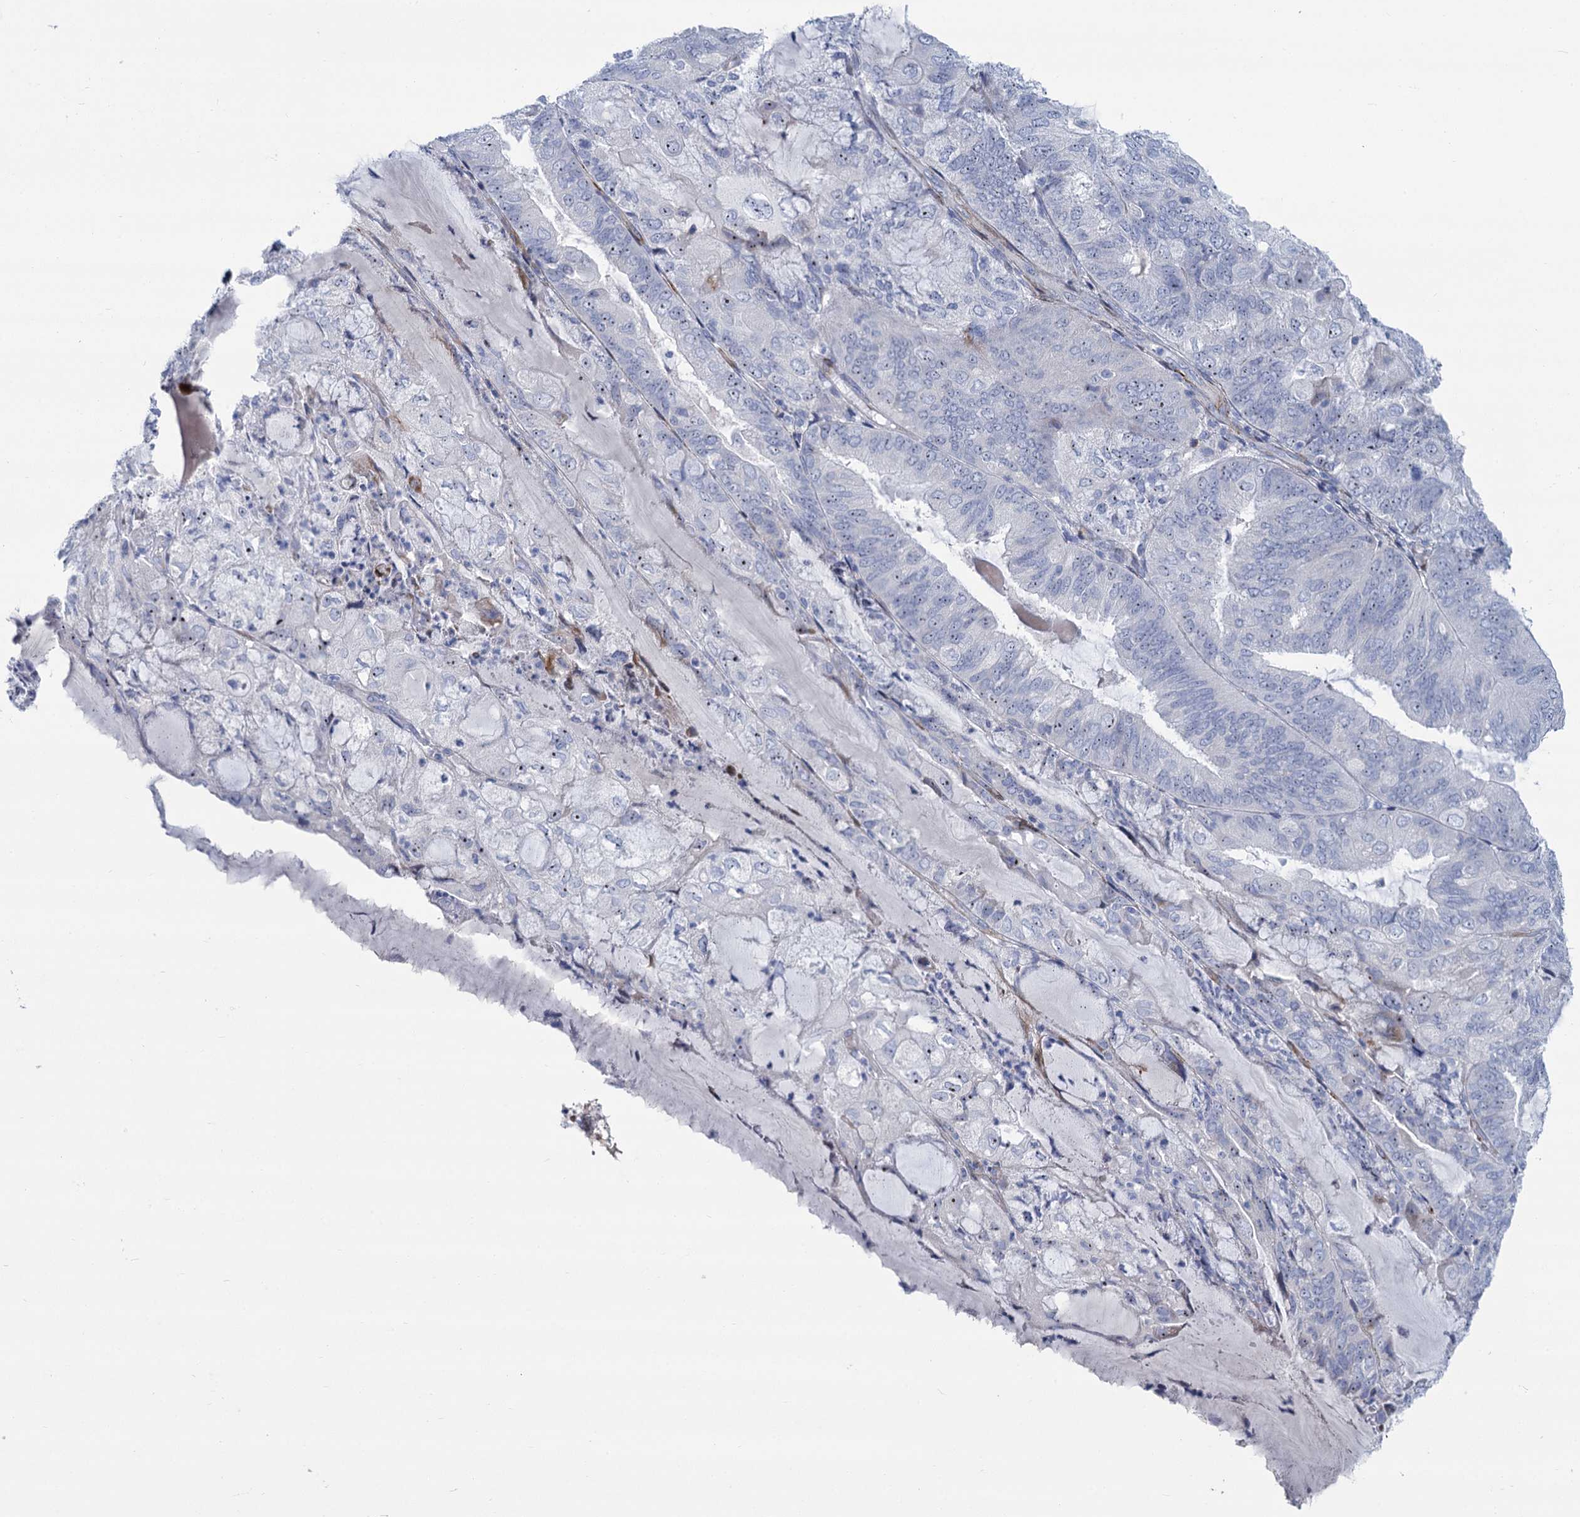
{"staining": {"intensity": "negative", "quantity": "none", "location": "none"}, "tissue": "endometrial cancer", "cell_type": "Tumor cells", "image_type": "cancer", "snomed": [{"axis": "morphology", "description": "Adenocarcinoma, NOS"}, {"axis": "topography", "description": "Endometrium"}], "caption": "Immunohistochemistry histopathology image of neoplastic tissue: endometrial cancer (adenocarcinoma) stained with DAB displays no significant protein staining in tumor cells. (DAB immunohistochemistry, high magnification).", "gene": "SH3TC2", "patient": {"sex": "female", "age": 81}}